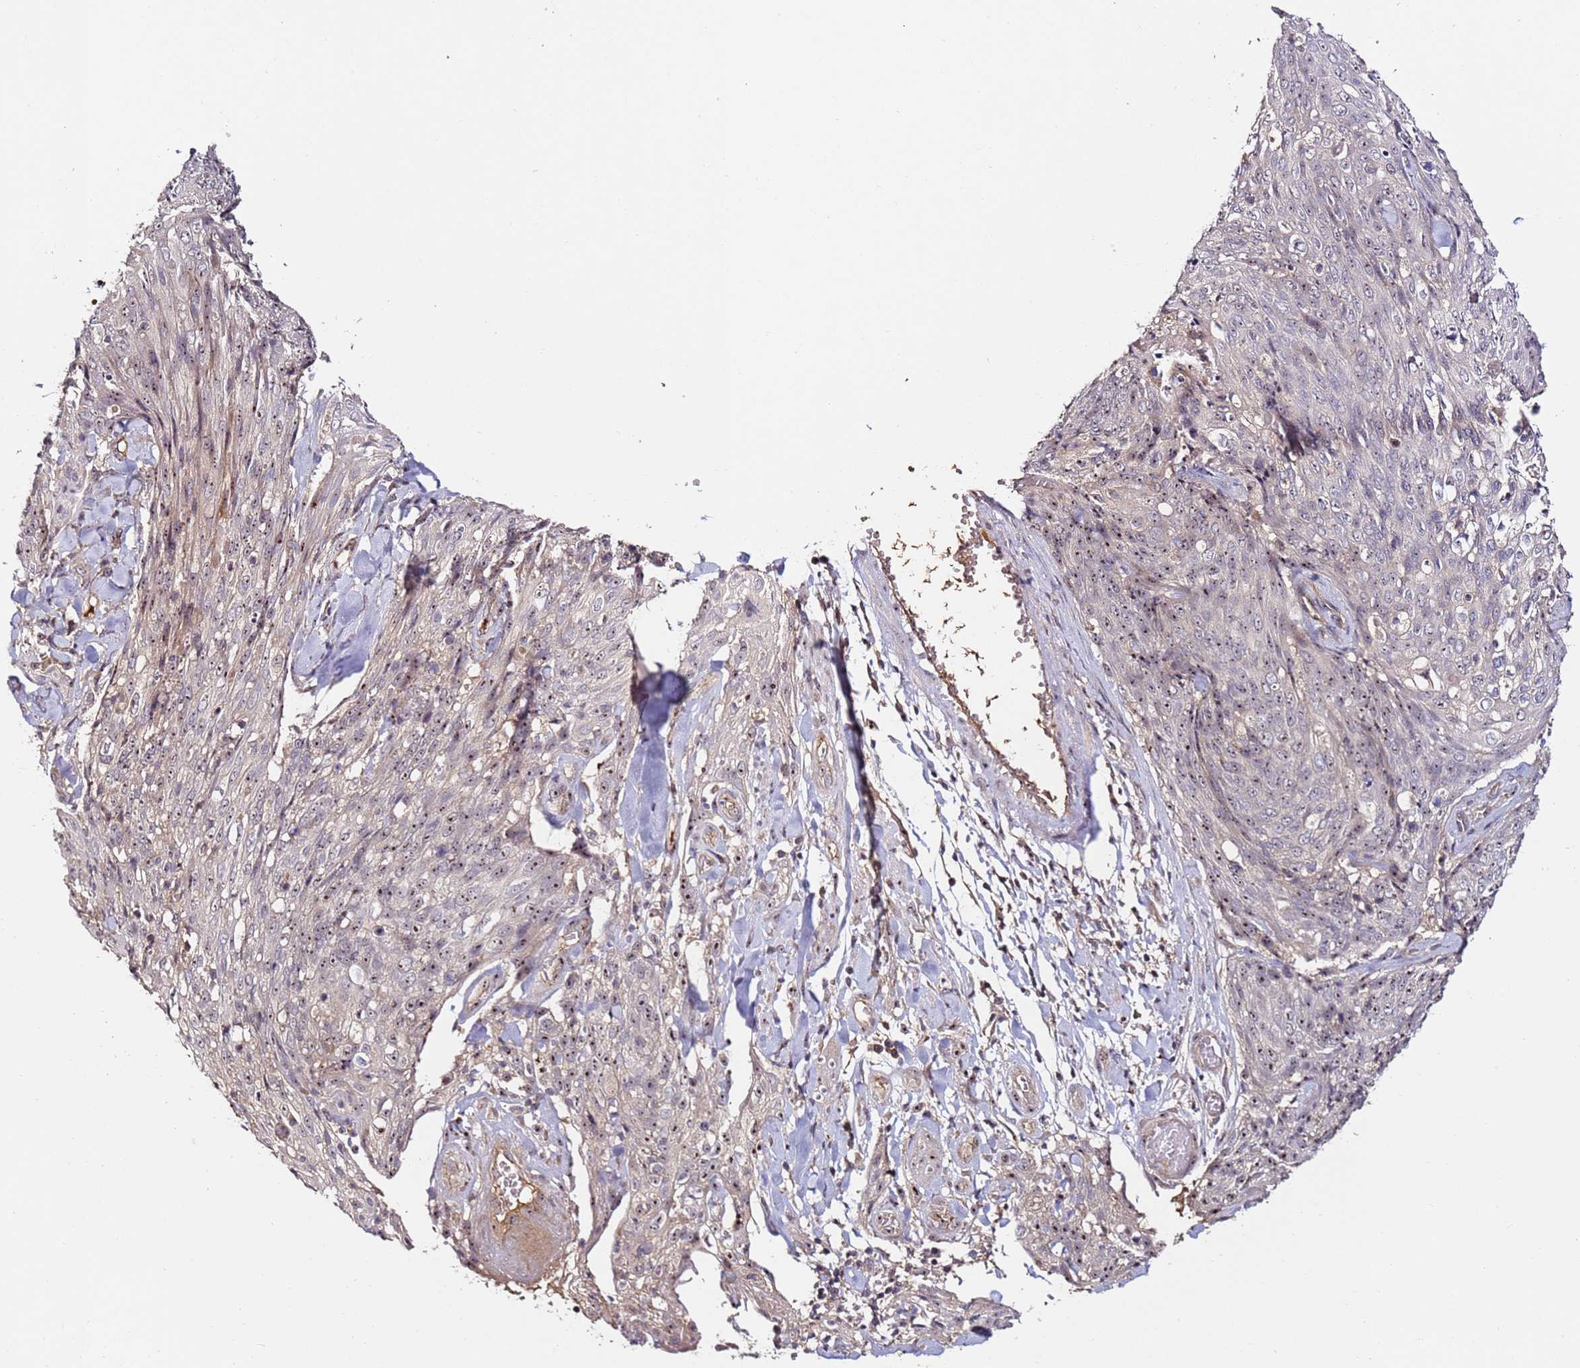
{"staining": {"intensity": "moderate", "quantity": "<25%", "location": "nuclear"}, "tissue": "skin cancer", "cell_type": "Tumor cells", "image_type": "cancer", "snomed": [{"axis": "morphology", "description": "Squamous cell carcinoma, NOS"}, {"axis": "topography", "description": "Skin"}, {"axis": "topography", "description": "Vulva"}], "caption": "A photomicrograph showing moderate nuclear staining in approximately <25% of tumor cells in skin squamous cell carcinoma, as visualized by brown immunohistochemical staining.", "gene": "DDX27", "patient": {"sex": "female", "age": 85}}